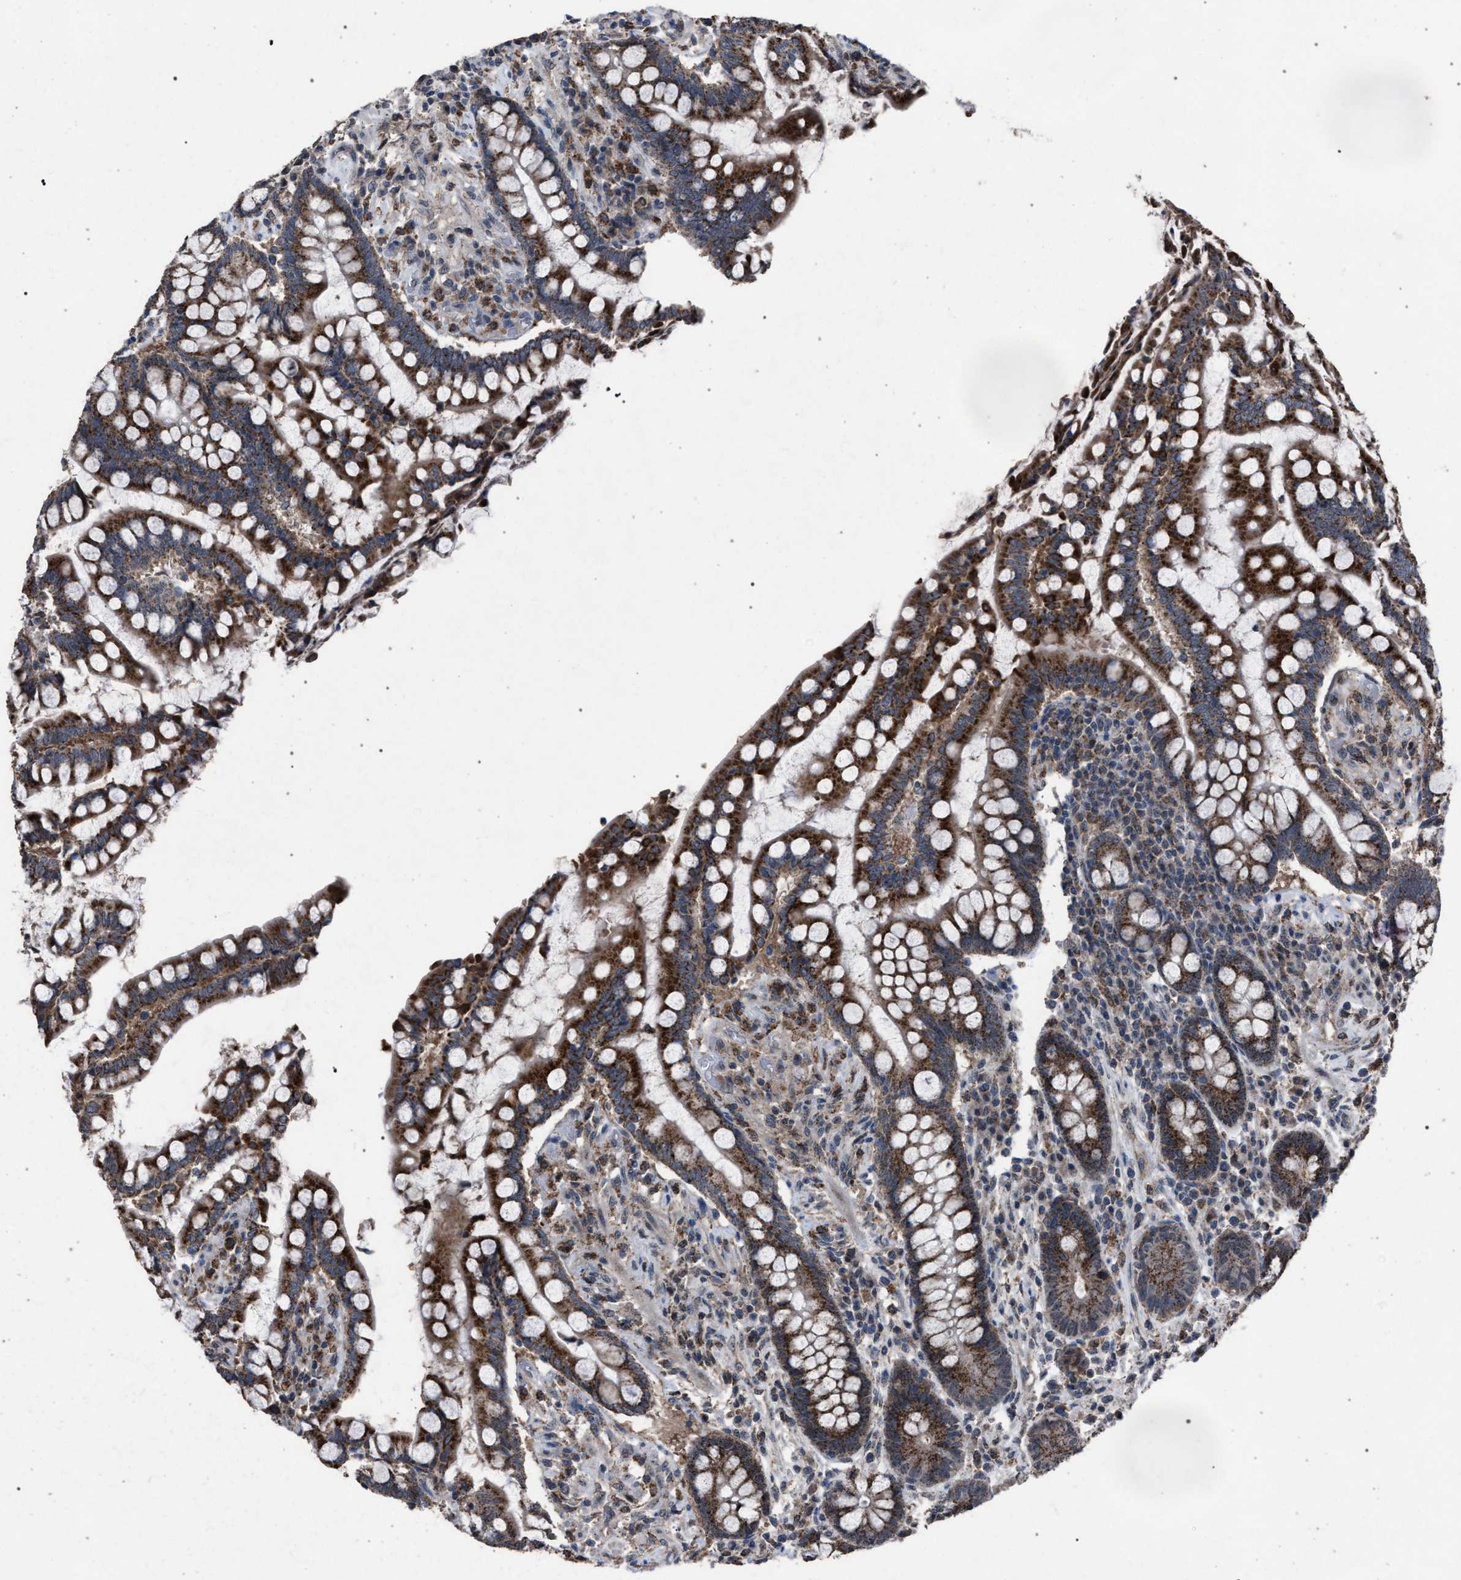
{"staining": {"intensity": "weak", "quantity": ">75%", "location": "cytoplasmic/membranous"}, "tissue": "colon", "cell_type": "Endothelial cells", "image_type": "normal", "snomed": [{"axis": "morphology", "description": "Normal tissue, NOS"}, {"axis": "topography", "description": "Colon"}], "caption": "Protein staining displays weak cytoplasmic/membranous staining in approximately >75% of endothelial cells in benign colon. (DAB (3,3'-diaminobenzidine) IHC with brightfield microscopy, high magnification).", "gene": "HSD17B4", "patient": {"sex": "male", "age": 73}}